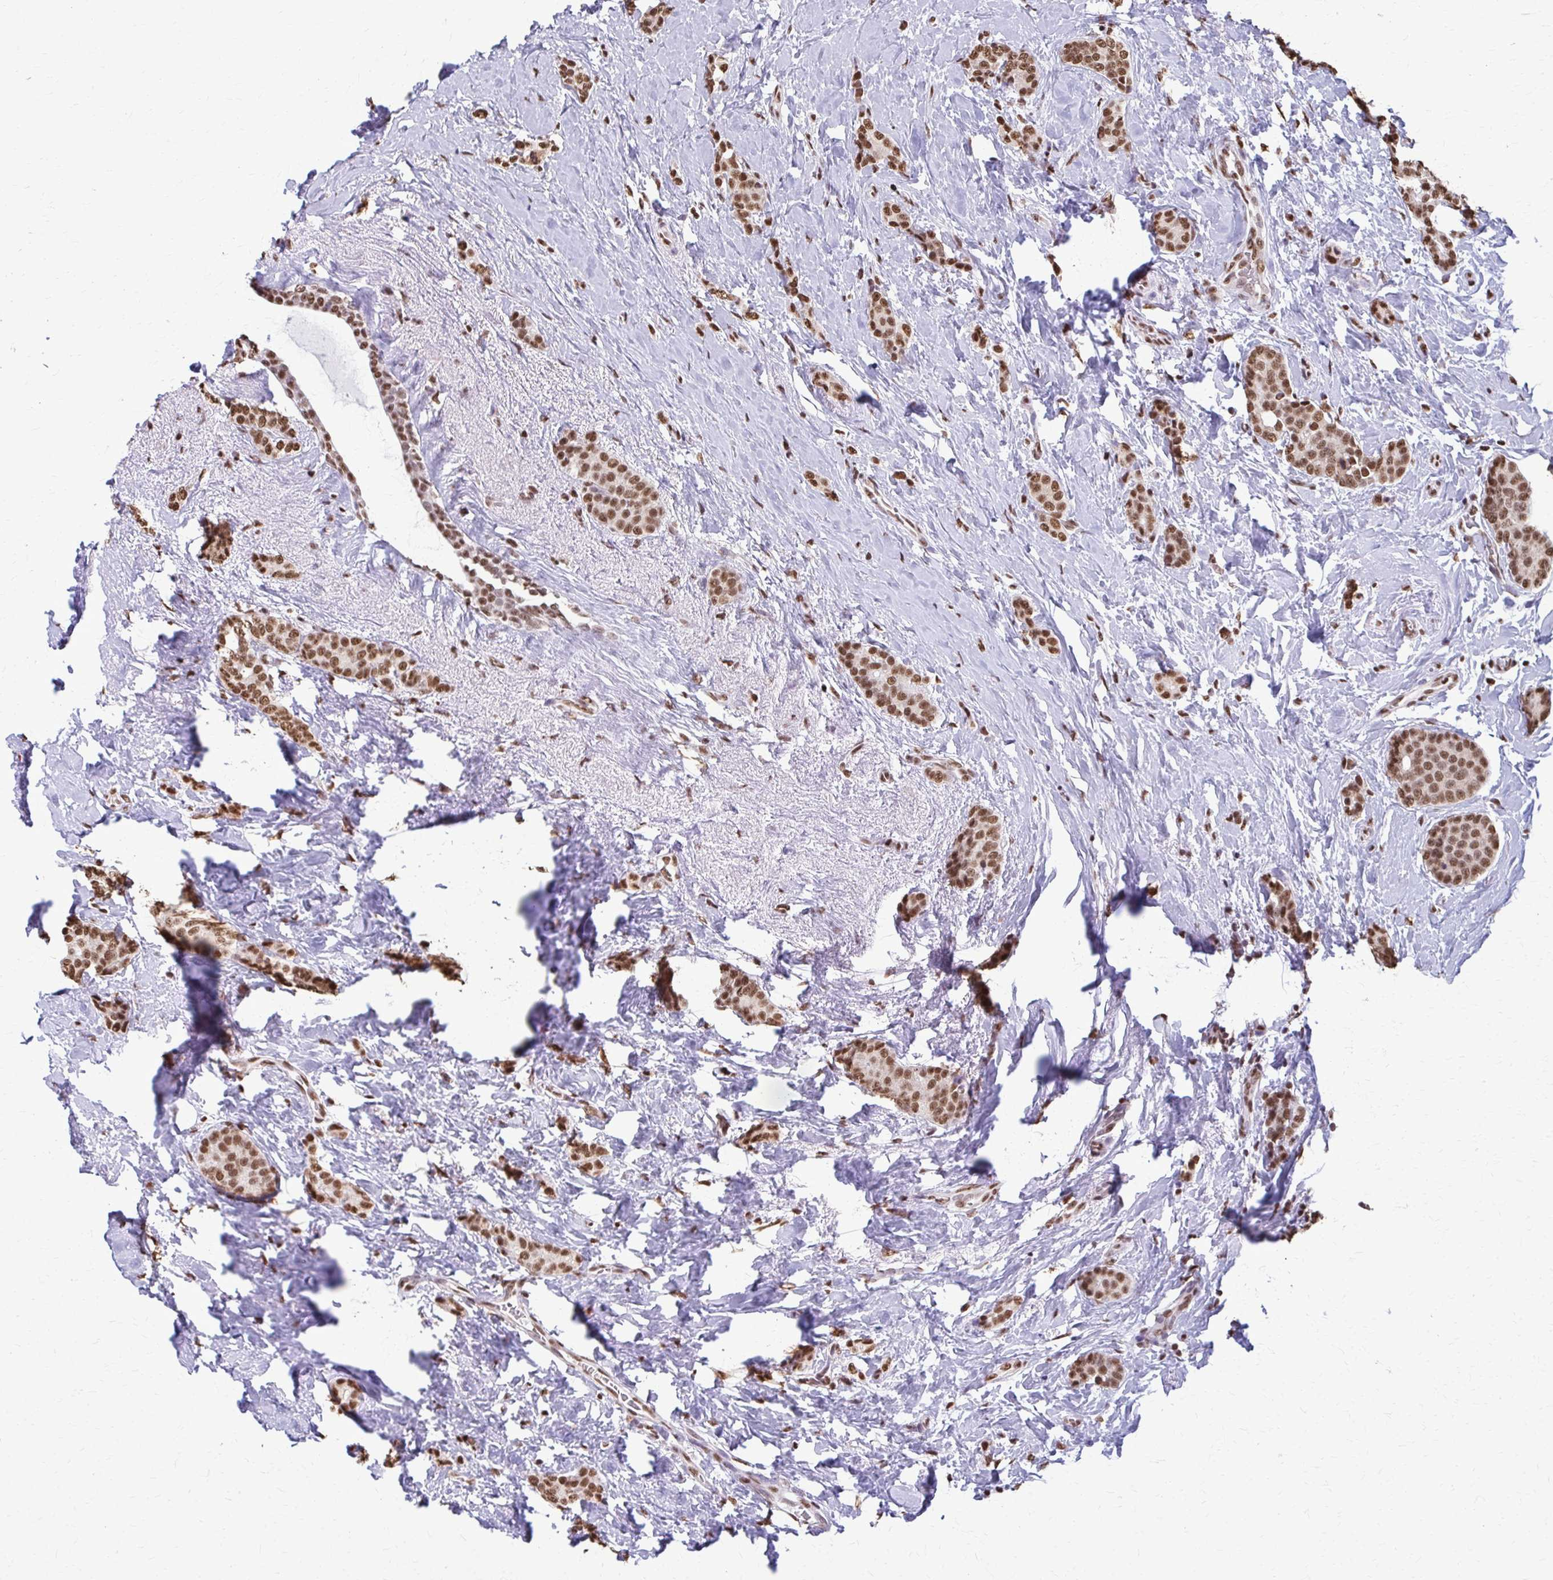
{"staining": {"intensity": "moderate", "quantity": ">75%", "location": "nuclear"}, "tissue": "breast cancer", "cell_type": "Tumor cells", "image_type": "cancer", "snomed": [{"axis": "morphology", "description": "Normal tissue, NOS"}, {"axis": "morphology", "description": "Duct carcinoma"}, {"axis": "topography", "description": "Breast"}], "caption": "An image of breast cancer (intraductal carcinoma) stained for a protein reveals moderate nuclear brown staining in tumor cells.", "gene": "SNRPA", "patient": {"sex": "female", "age": 77}}